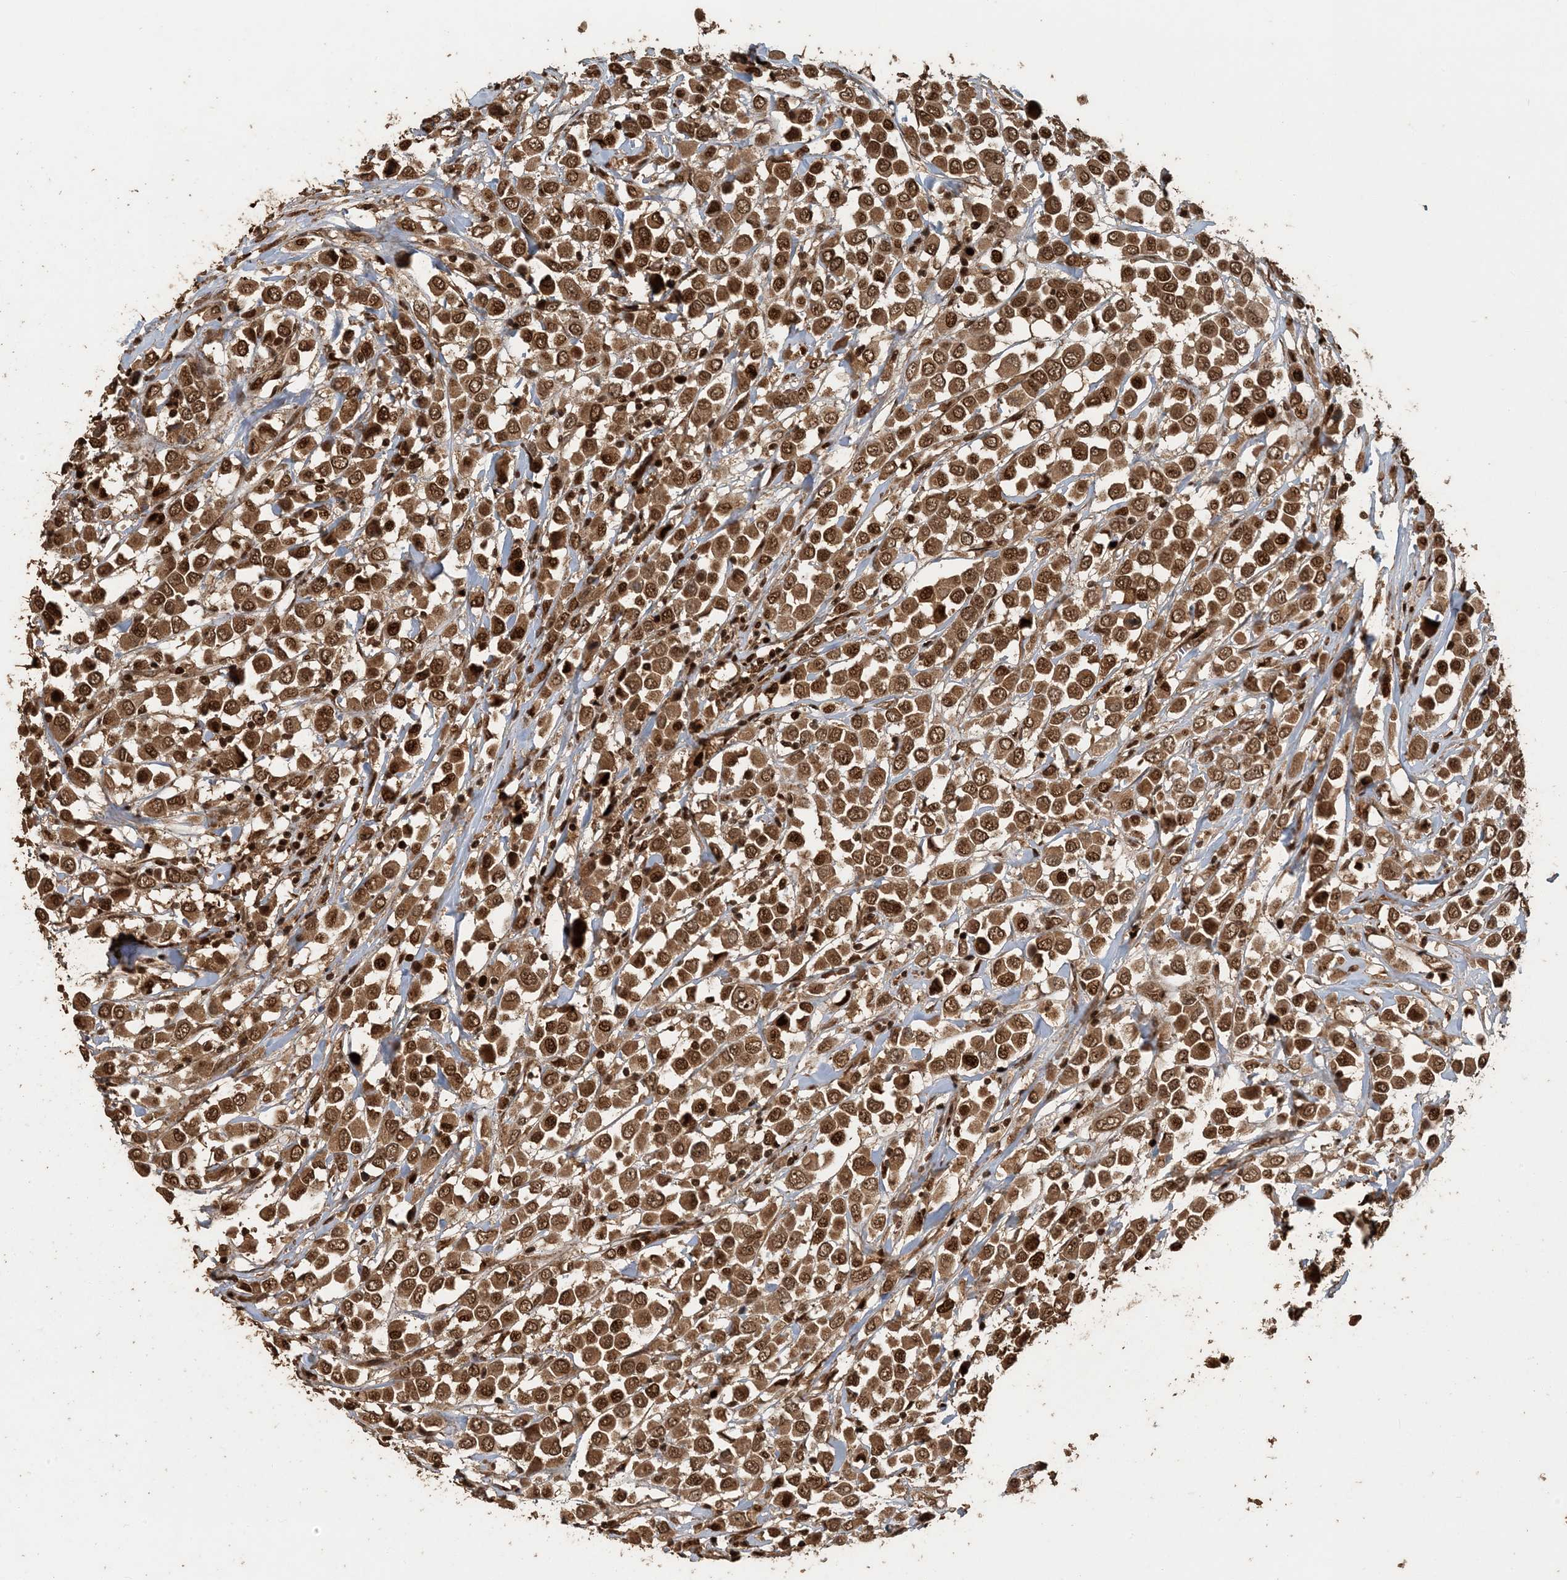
{"staining": {"intensity": "strong", "quantity": ">75%", "location": "cytoplasmic/membranous,nuclear"}, "tissue": "breast cancer", "cell_type": "Tumor cells", "image_type": "cancer", "snomed": [{"axis": "morphology", "description": "Duct carcinoma"}, {"axis": "topography", "description": "Breast"}], "caption": "Immunohistochemical staining of infiltrating ductal carcinoma (breast) exhibits strong cytoplasmic/membranous and nuclear protein expression in approximately >75% of tumor cells. (brown staining indicates protein expression, while blue staining denotes nuclei).", "gene": "ATP13A2", "patient": {"sex": "female", "age": 61}}